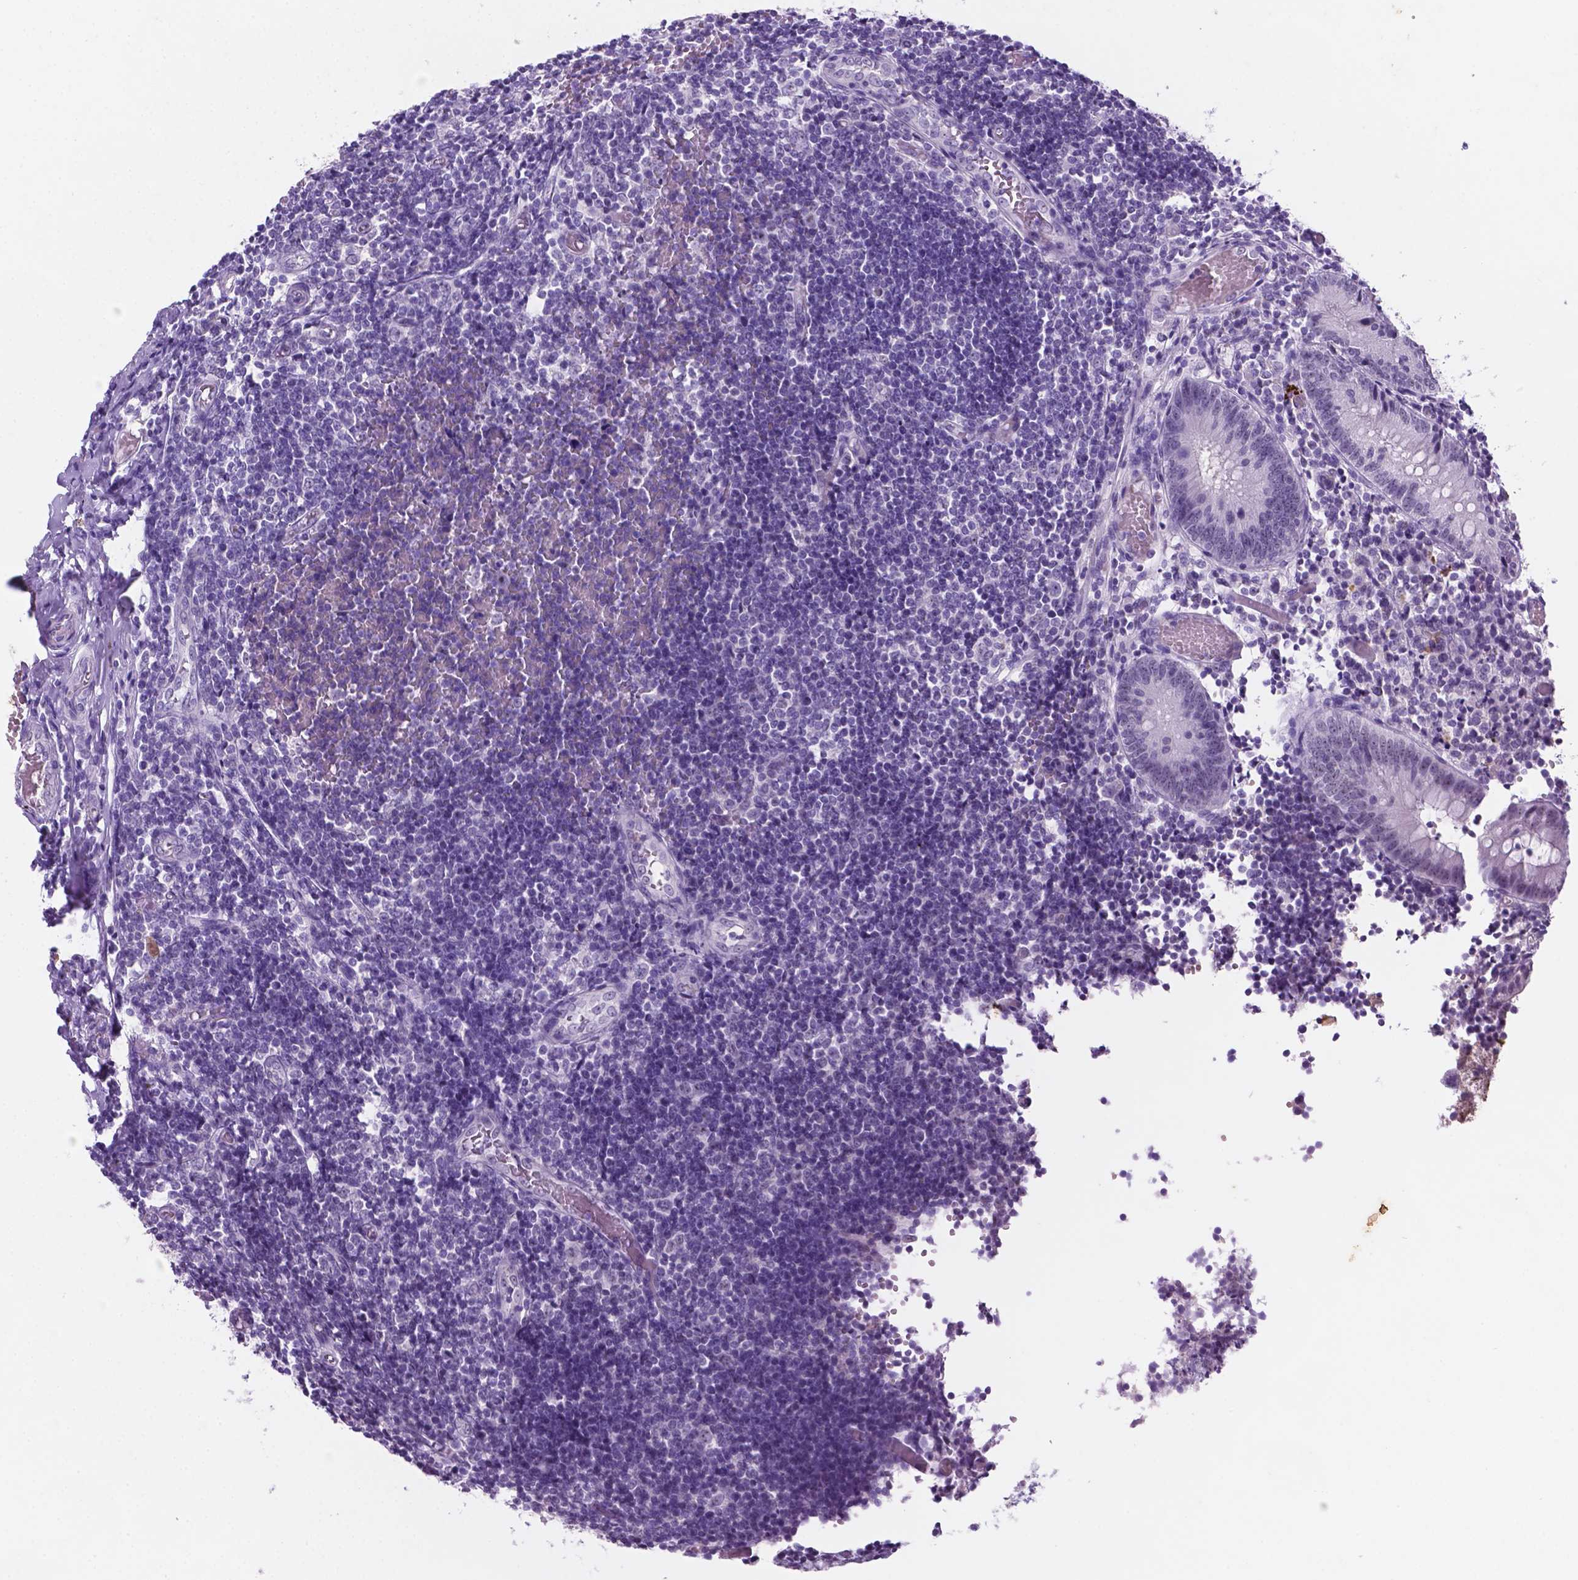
{"staining": {"intensity": "negative", "quantity": "none", "location": "none"}, "tissue": "appendix", "cell_type": "Glandular cells", "image_type": "normal", "snomed": [{"axis": "morphology", "description": "Normal tissue, NOS"}, {"axis": "topography", "description": "Appendix"}], "caption": "This is an IHC micrograph of normal appendix. There is no positivity in glandular cells.", "gene": "C18orf21", "patient": {"sex": "female", "age": 32}}